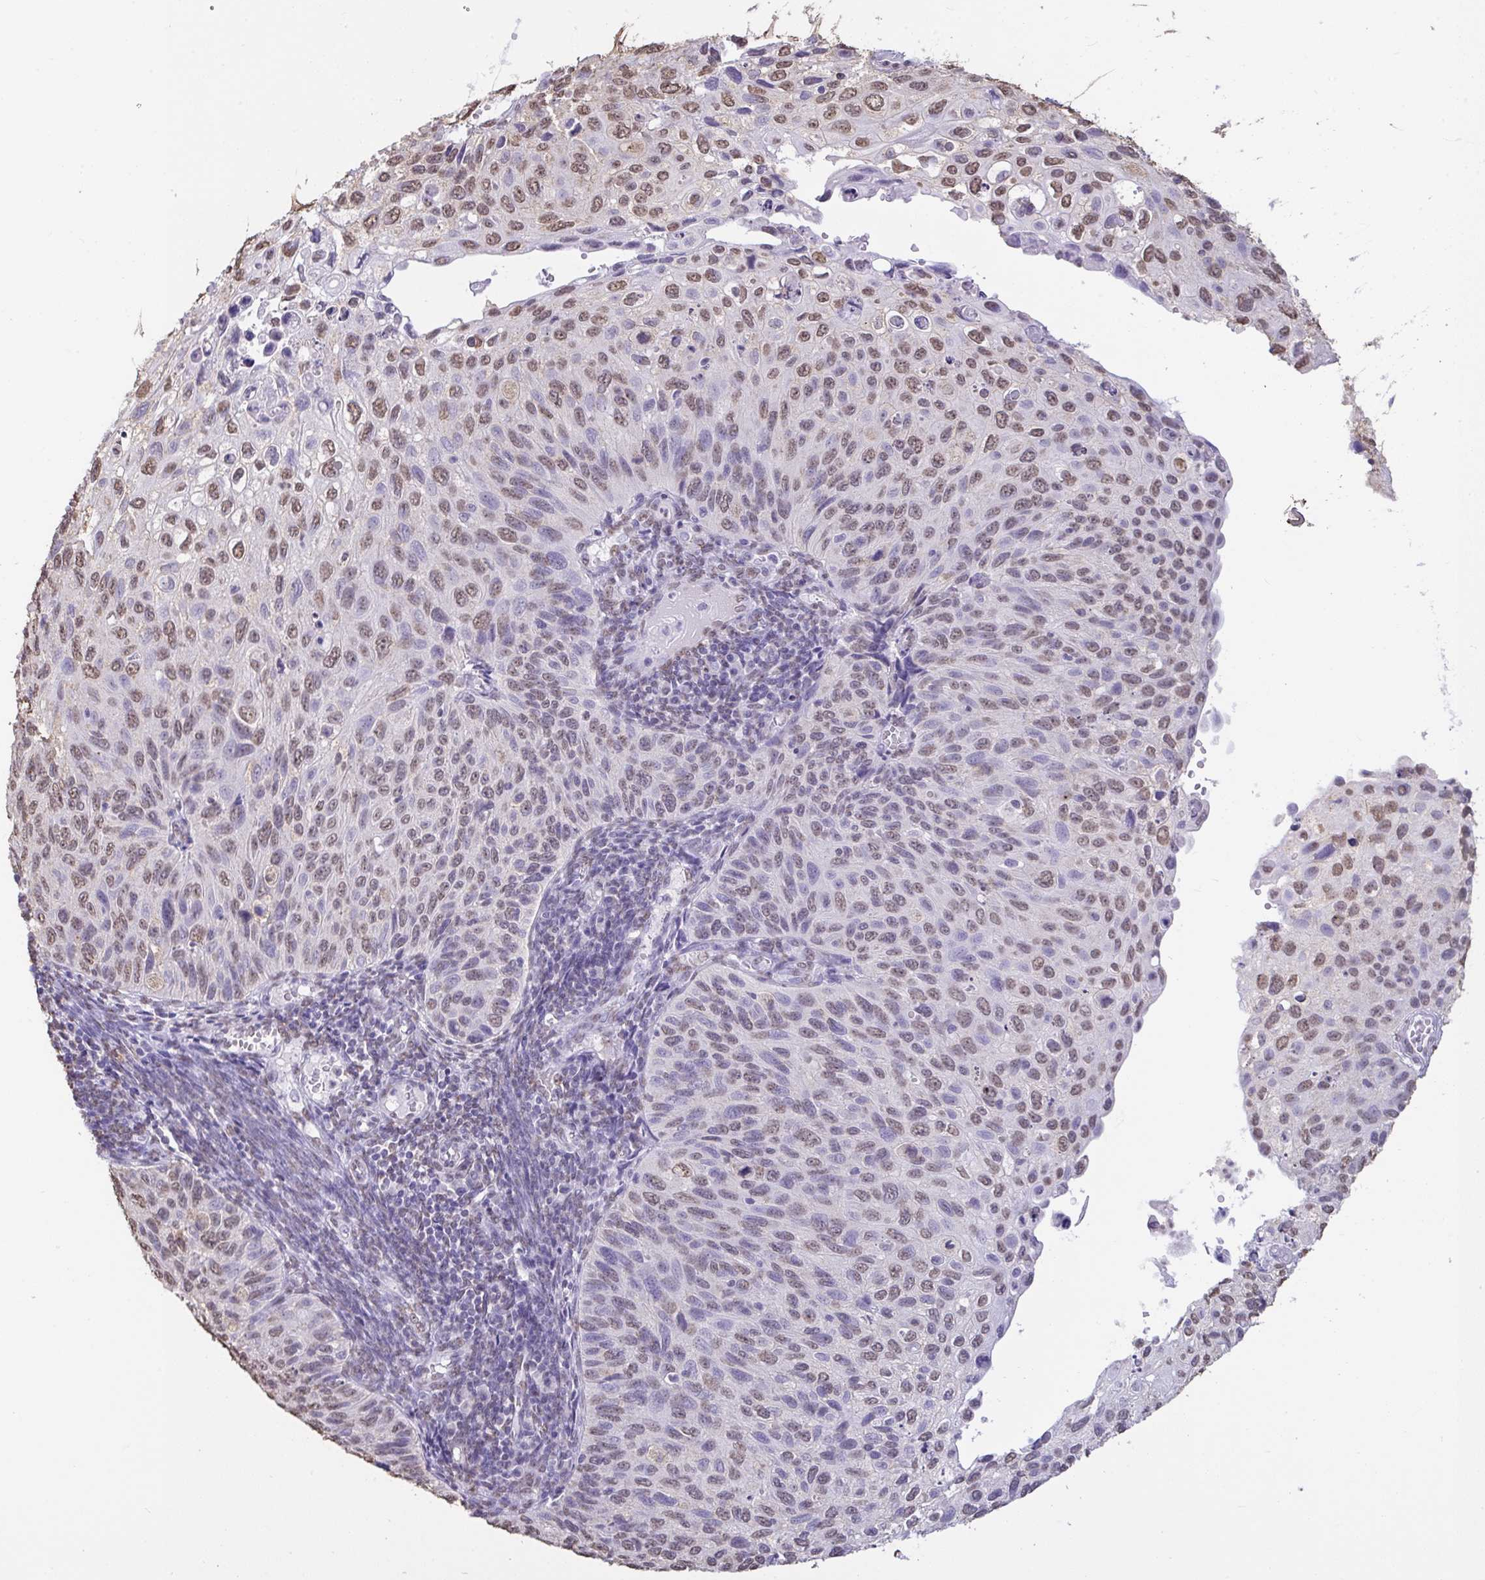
{"staining": {"intensity": "moderate", "quantity": "25%-75%", "location": "nuclear"}, "tissue": "cervical cancer", "cell_type": "Tumor cells", "image_type": "cancer", "snomed": [{"axis": "morphology", "description": "Squamous cell carcinoma, NOS"}, {"axis": "topography", "description": "Cervix"}], "caption": "Cervical squamous cell carcinoma stained with IHC exhibits moderate nuclear positivity in about 25%-75% of tumor cells.", "gene": "SEMA6B", "patient": {"sex": "female", "age": 70}}